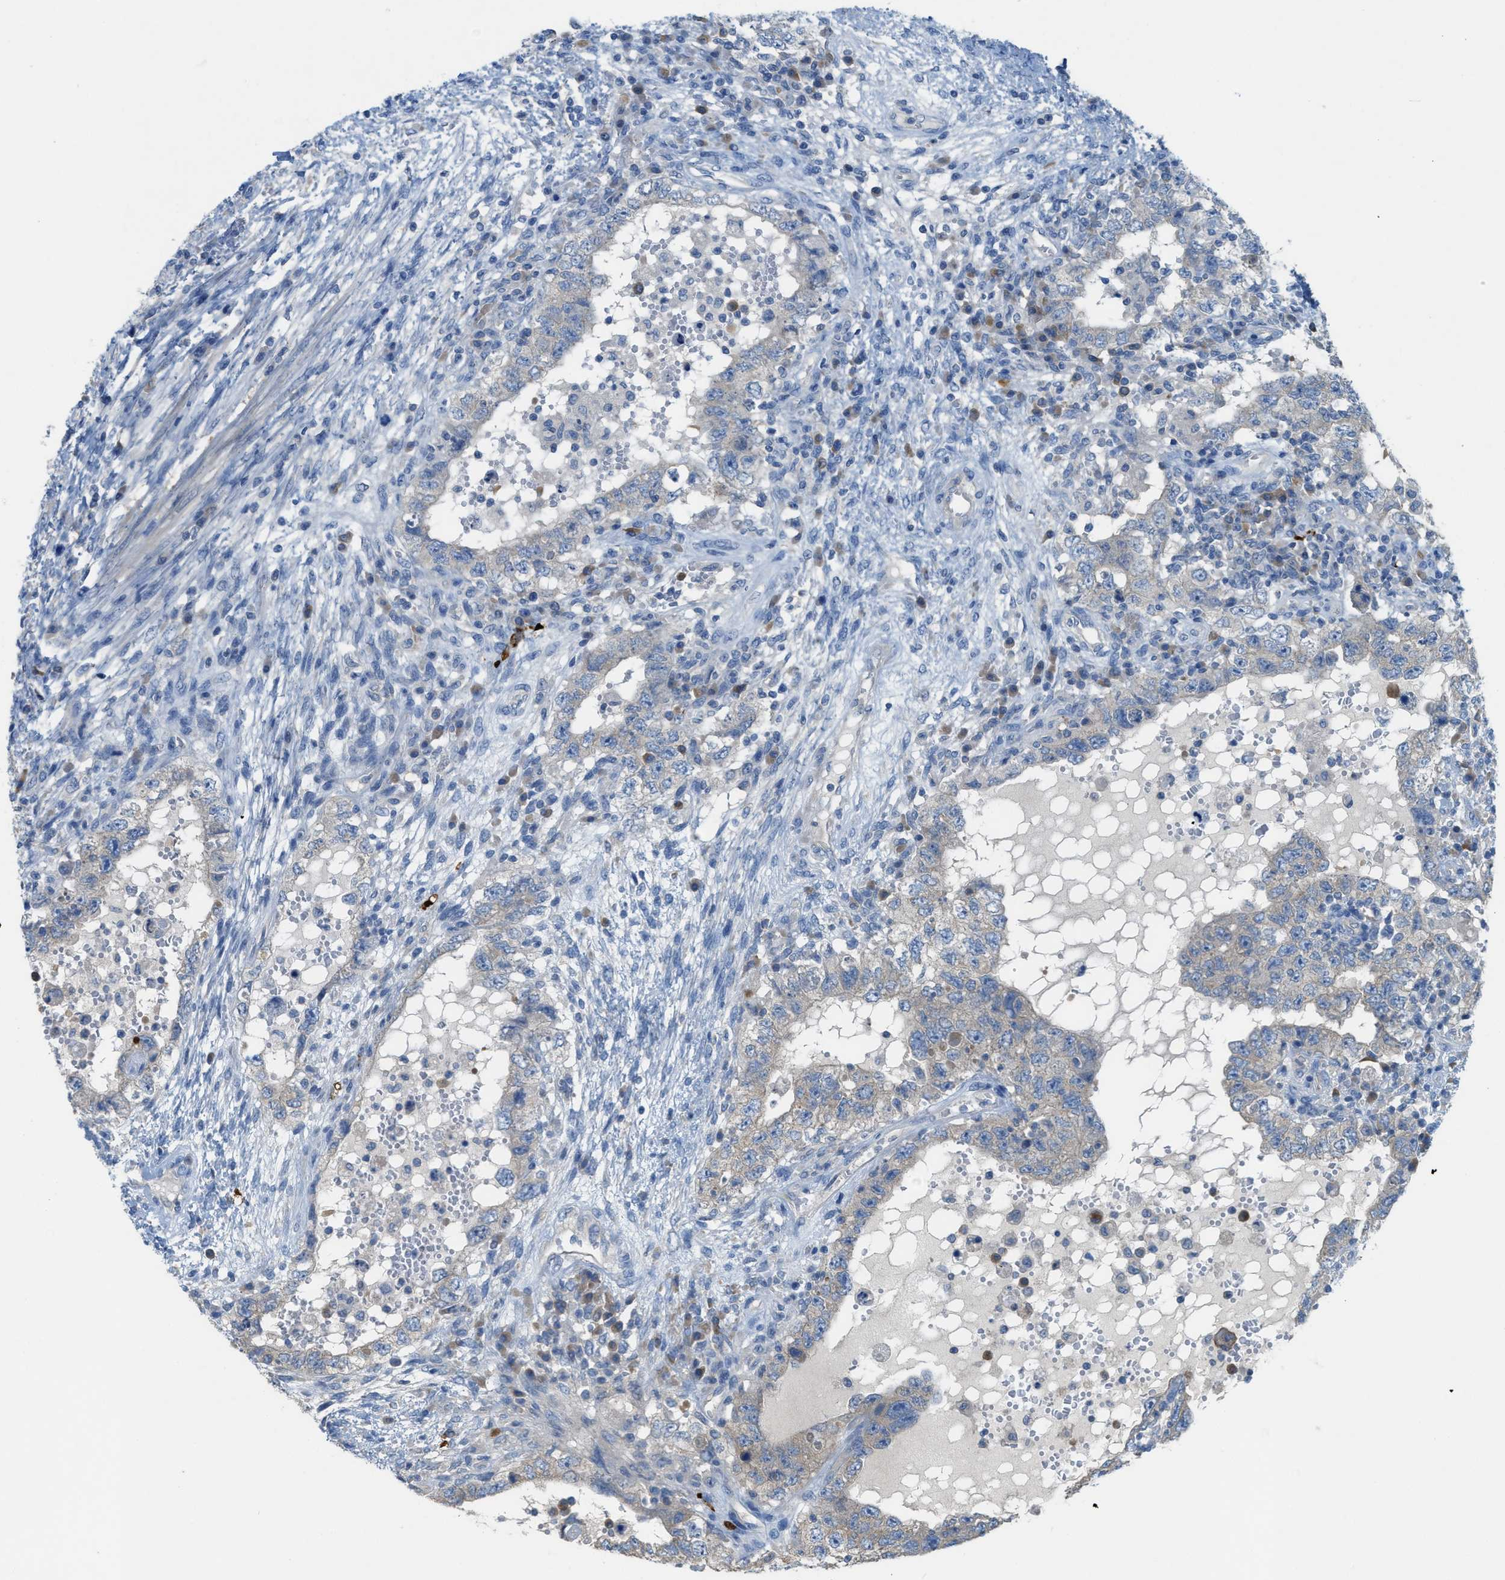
{"staining": {"intensity": "negative", "quantity": "none", "location": "none"}, "tissue": "testis cancer", "cell_type": "Tumor cells", "image_type": "cancer", "snomed": [{"axis": "morphology", "description": "Carcinoma, Embryonal, NOS"}, {"axis": "topography", "description": "Testis"}], "caption": "Immunohistochemistry of human embryonal carcinoma (testis) demonstrates no staining in tumor cells.", "gene": "UBA5", "patient": {"sex": "male", "age": 26}}